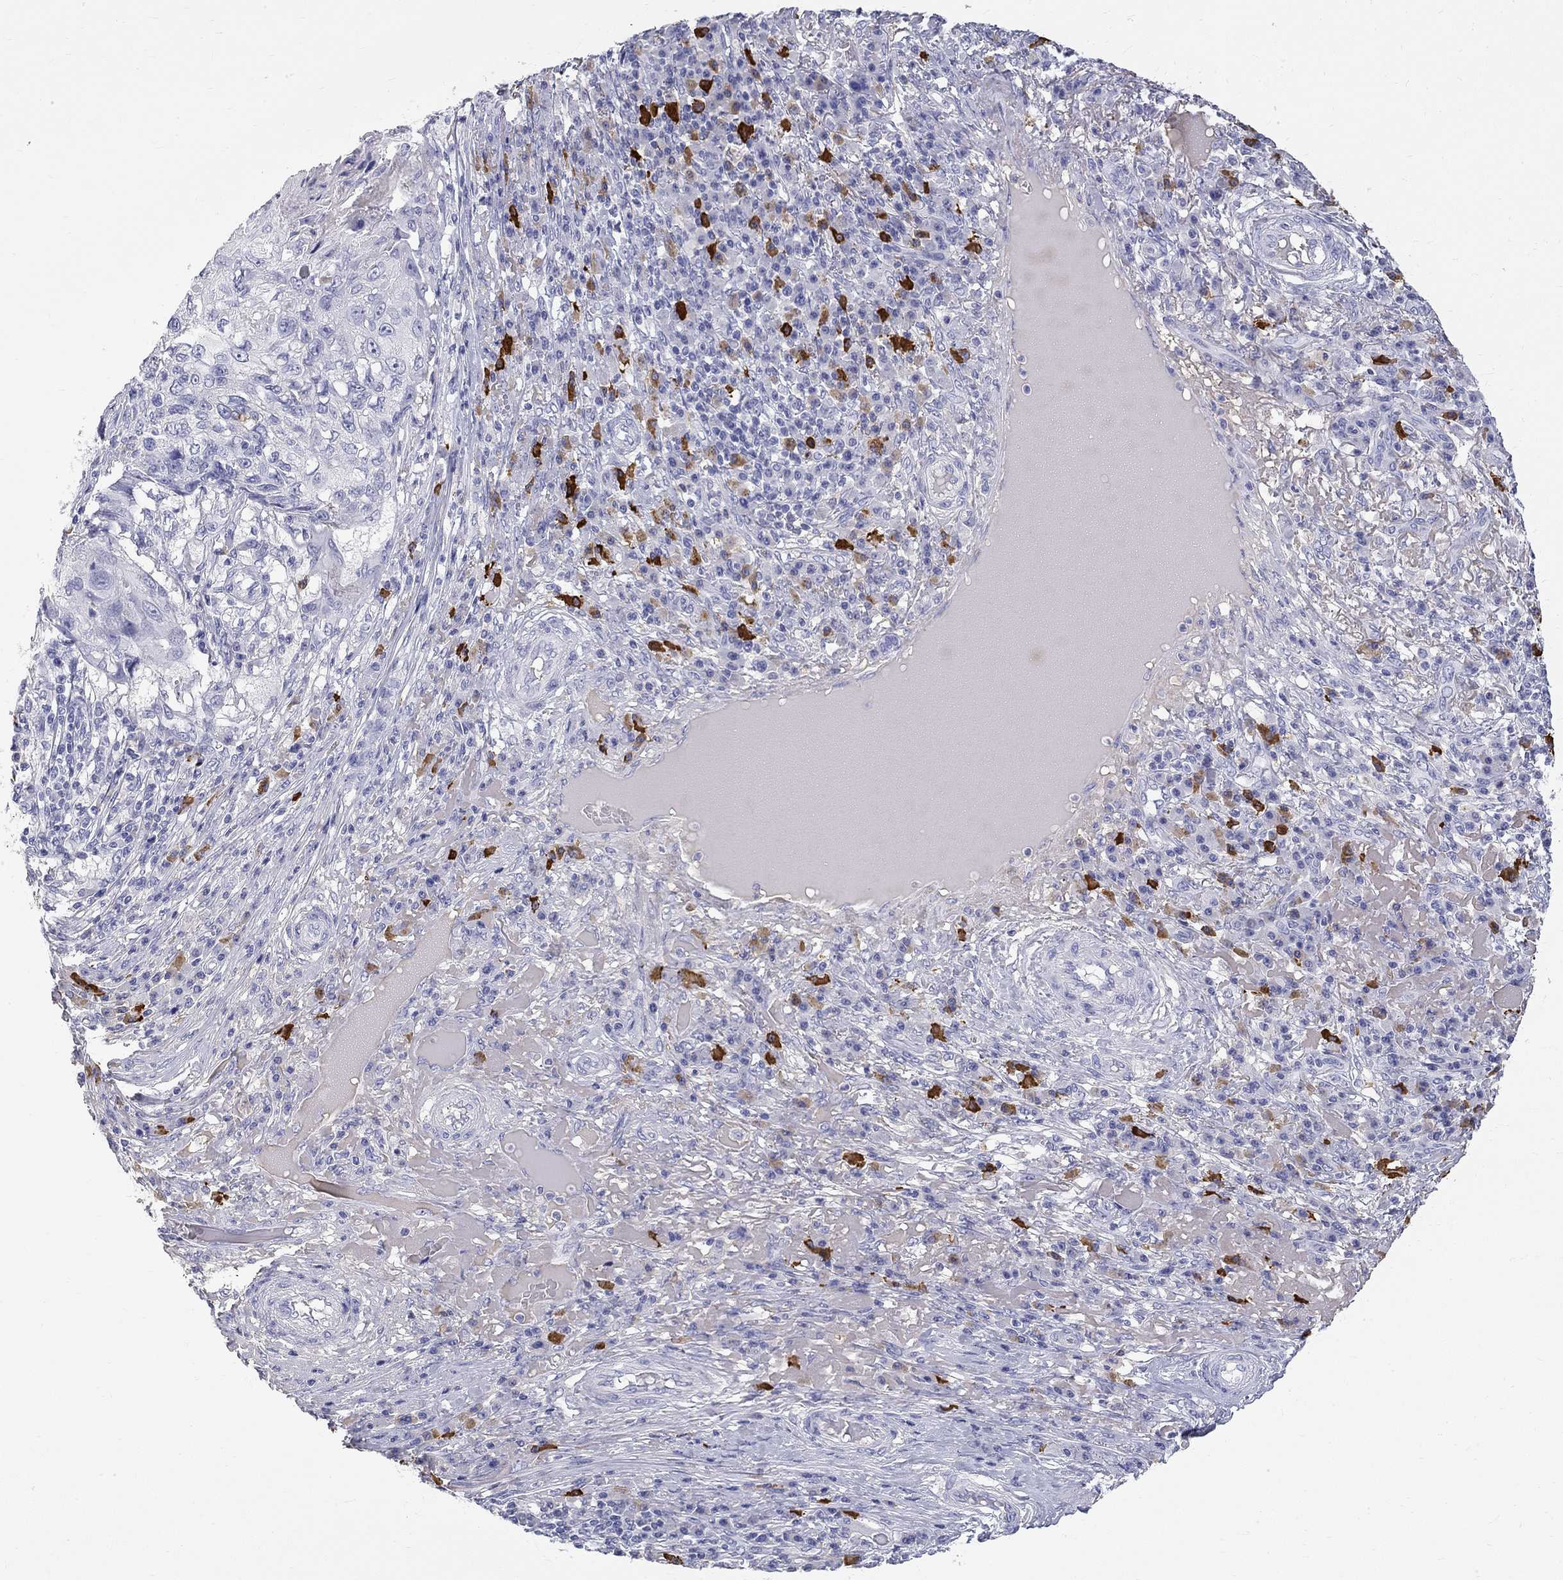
{"staining": {"intensity": "negative", "quantity": "none", "location": "none"}, "tissue": "skin cancer", "cell_type": "Tumor cells", "image_type": "cancer", "snomed": [{"axis": "morphology", "description": "Squamous cell carcinoma, NOS"}, {"axis": "topography", "description": "Skin"}], "caption": "The histopathology image demonstrates no staining of tumor cells in squamous cell carcinoma (skin). (DAB IHC with hematoxylin counter stain).", "gene": "PHOX2B", "patient": {"sex": "male", "age": 92}}